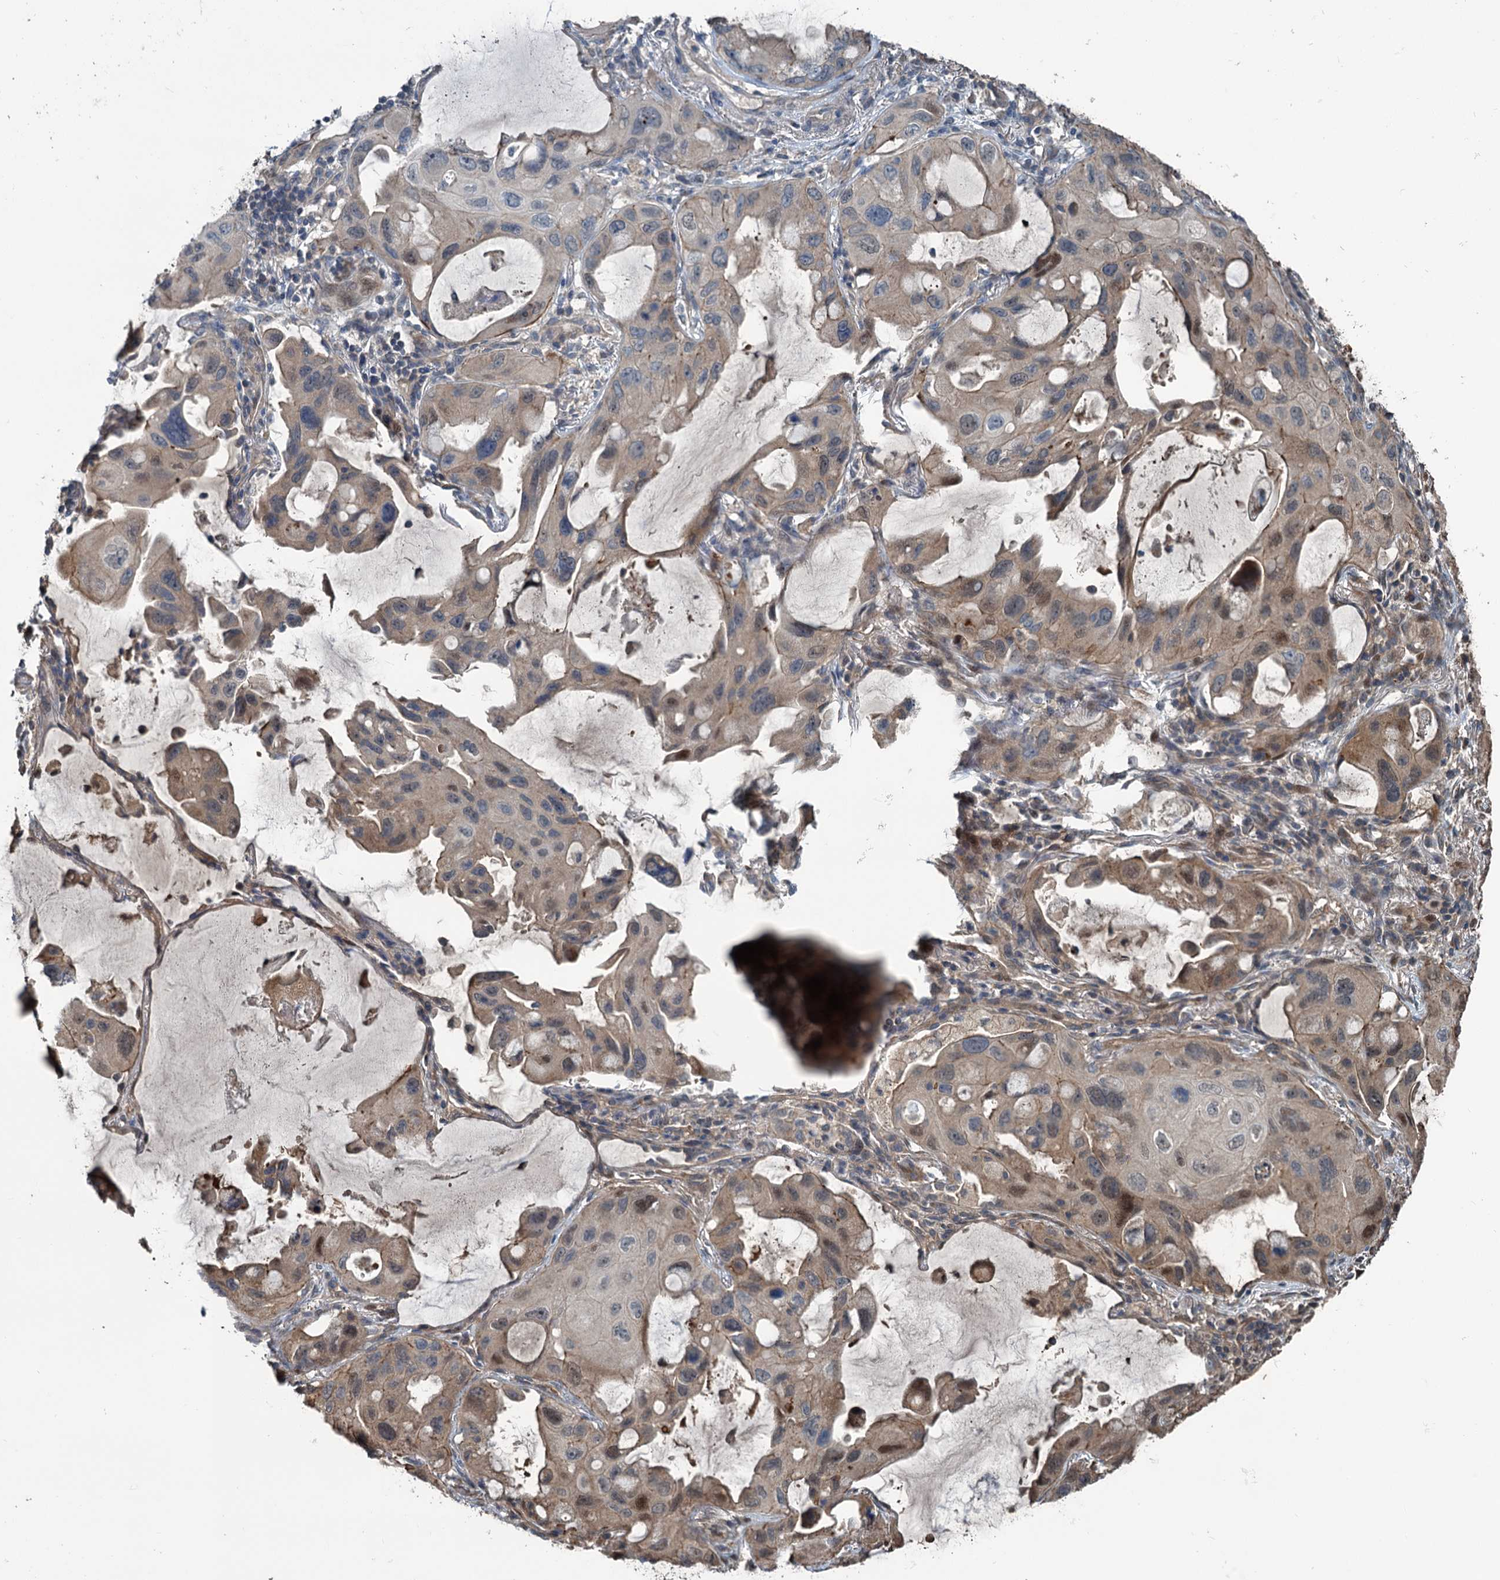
{"staining": {"intensity": "weak", "quantity": "25%-75%", "location": "cytoplasmic/membranous"}, "tissue": "lung cancer", "cell_type": "Tumor cells", "image_type": "cancer", "snomed": [{"axis": "morphology", "description": "Squamous cell carcinoma, NOS"}, {"axis": "topography", "description": "Lung"}], "caption": "Protein analysis of lung squamous cell carcinoma tissue displays weak cytoplasmic/membranous expression in approximately 25%-75% of tumor cells.", "gene": "TEDC1", "patient": {"sex": "female", "age": 73}}